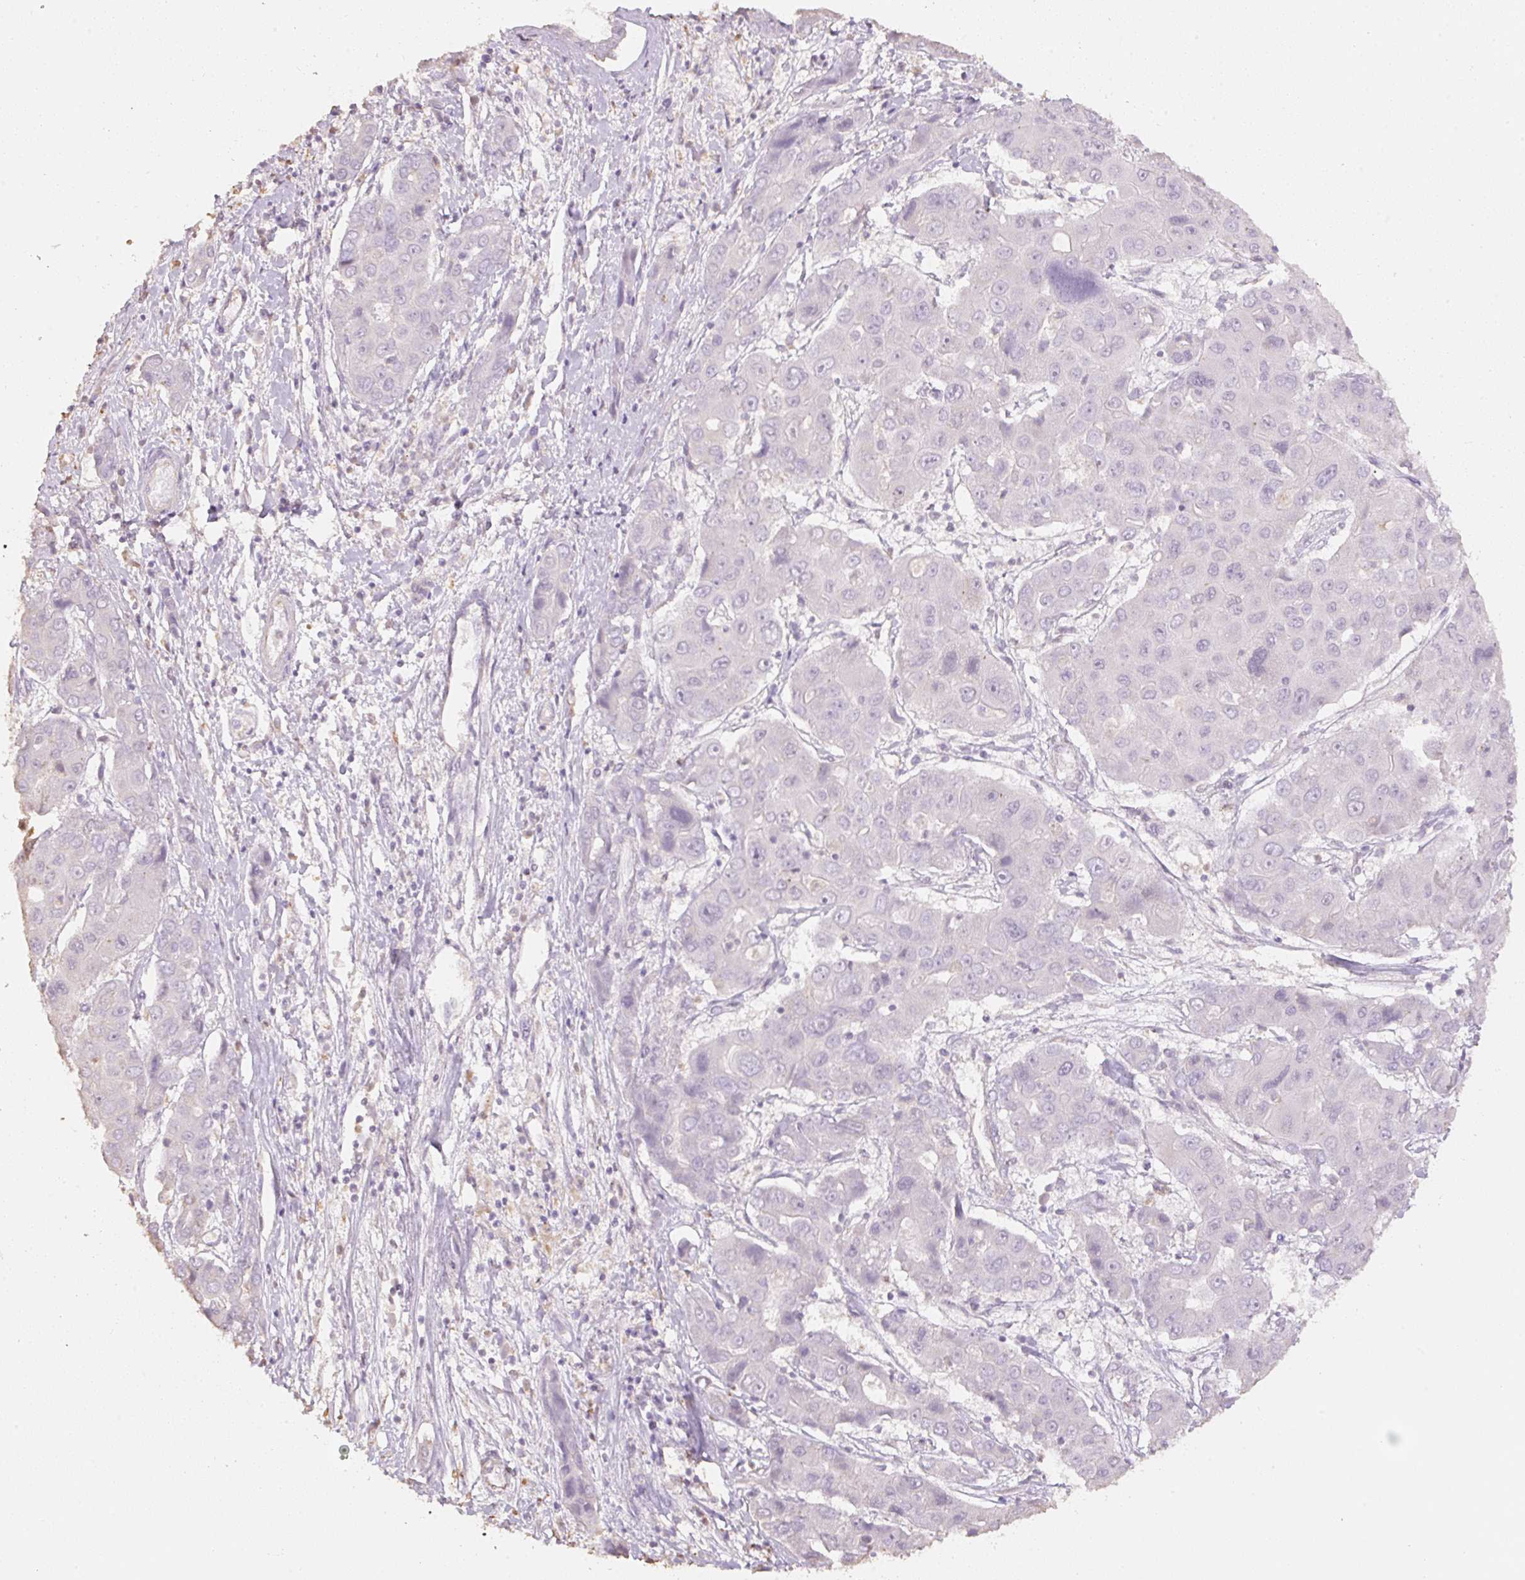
{"staining": {"intensity": "negative", "quantity": "none", "location": "none"}, "tissue": "liver cancer", "cell_type": "Tumor cells", "image_type": "cancer", "snomed": [{"axis": "morphology", "description": "Cholangiocarcinoma"}, {"axis": "topography", "description": "Liver"}], "caption": "Immunohistochemistry image of neoplastic tissue: human cholangiocarcinoma (liver) stained with DAB (3,3'-diaminobenzidine) demonstrates no significant protein expression in tumor cells.", "gene": "MBOAT7", "patient": {"sex": "male", "age": 67}}